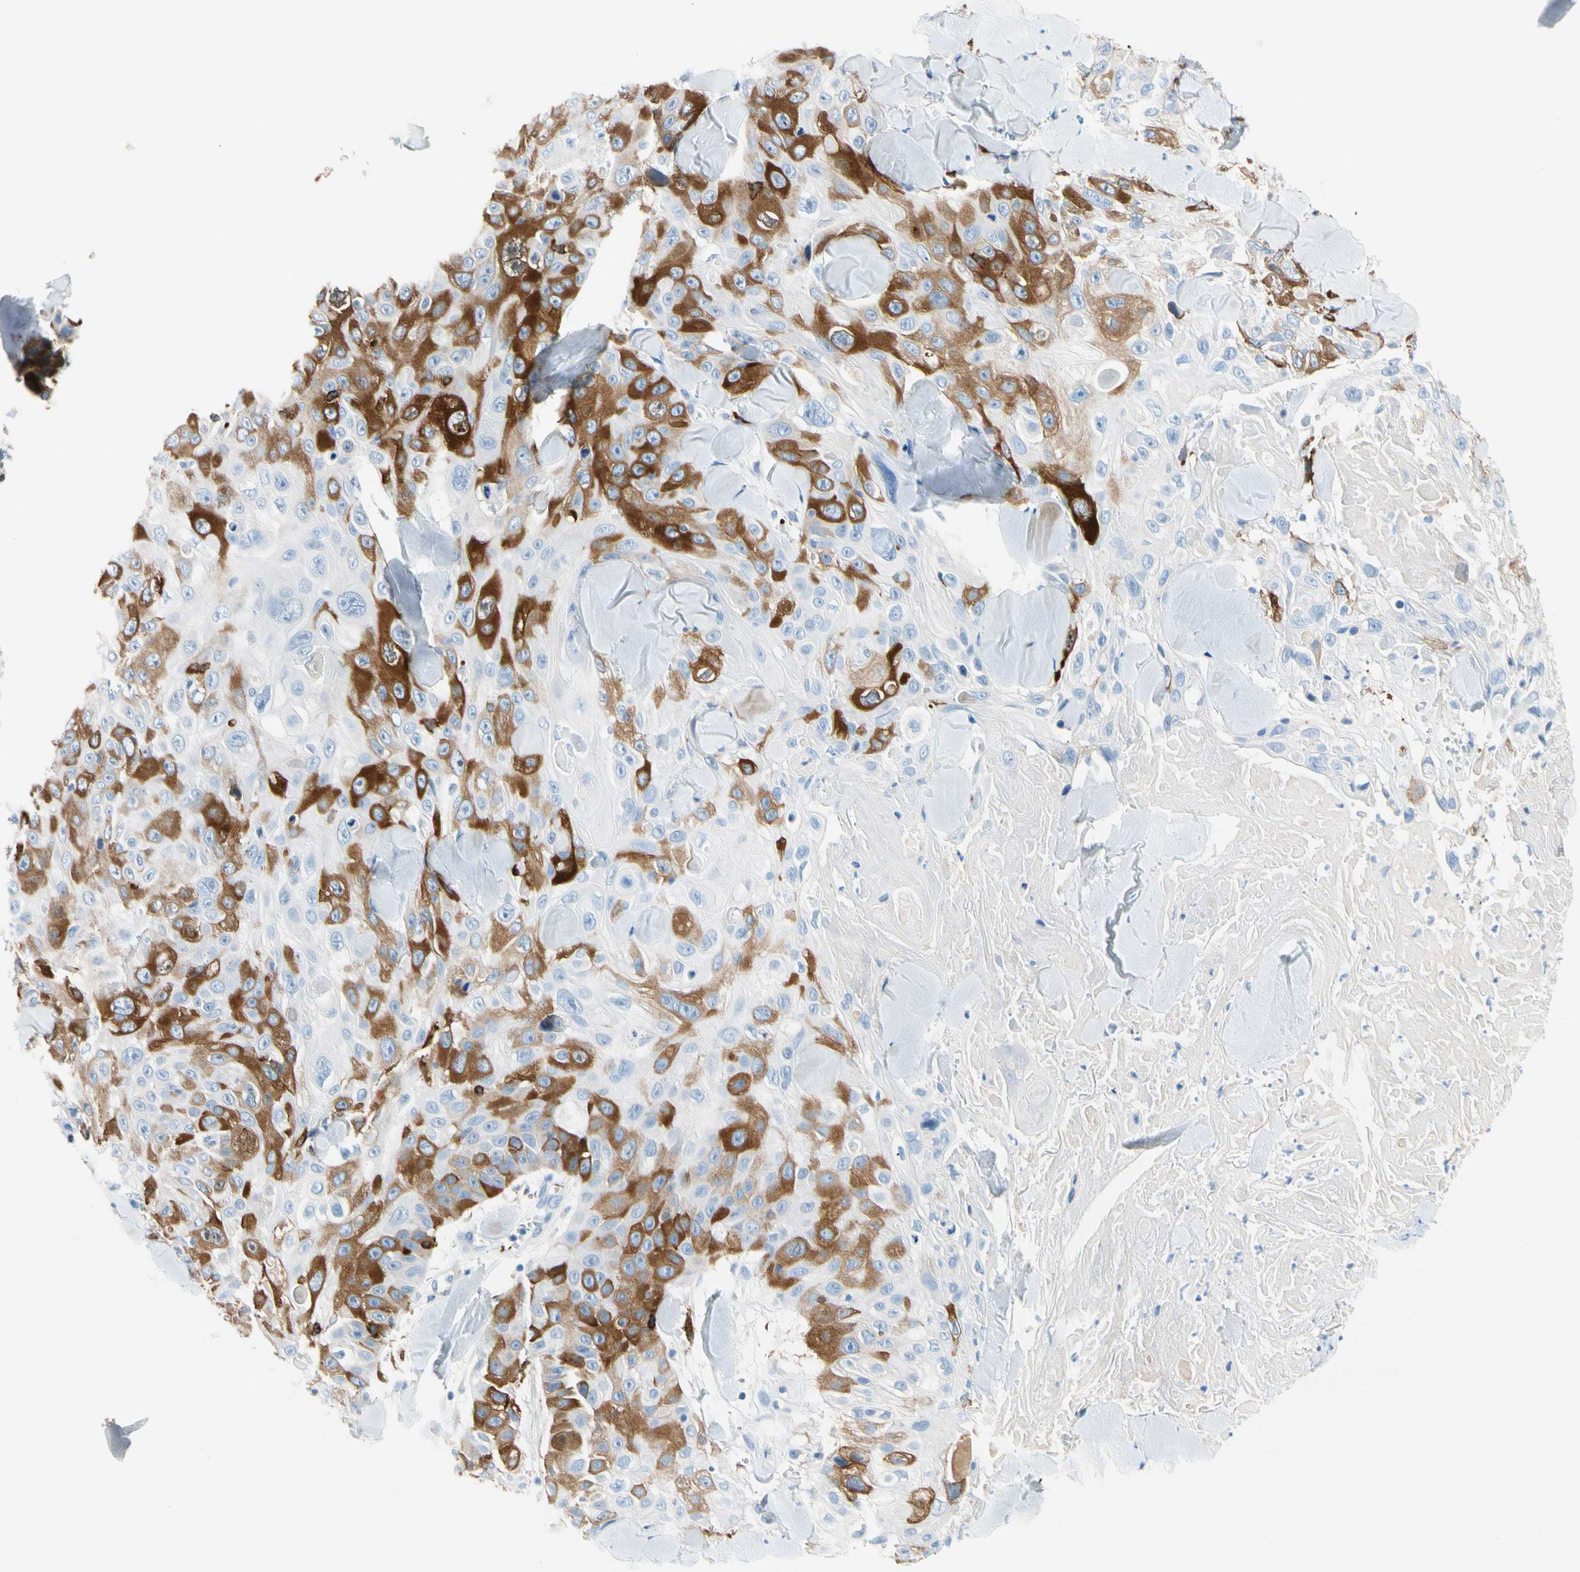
{"staining": {"intensity": "moderate", "quantity": "25%-75%", "location": "cytoplasmic/membranous"}, "tissue": "skin cancer", "cell_type": "Tumor cells", "image_type": "cancer", "snomed": [{"axis": "morphology", "description": "Squamous cell carcinoma, NOS"}, {"axis": "topography", "description": "Skin"}], "caption": "Protein expression analysis of skin cancer (squamous cell carcinoma) displays moderate cytoplasmic/membranous expression in approximately 25%-75% of tumor cells.", "gene": "TACC3", "patient": {"sex": "male", "age": 86}}